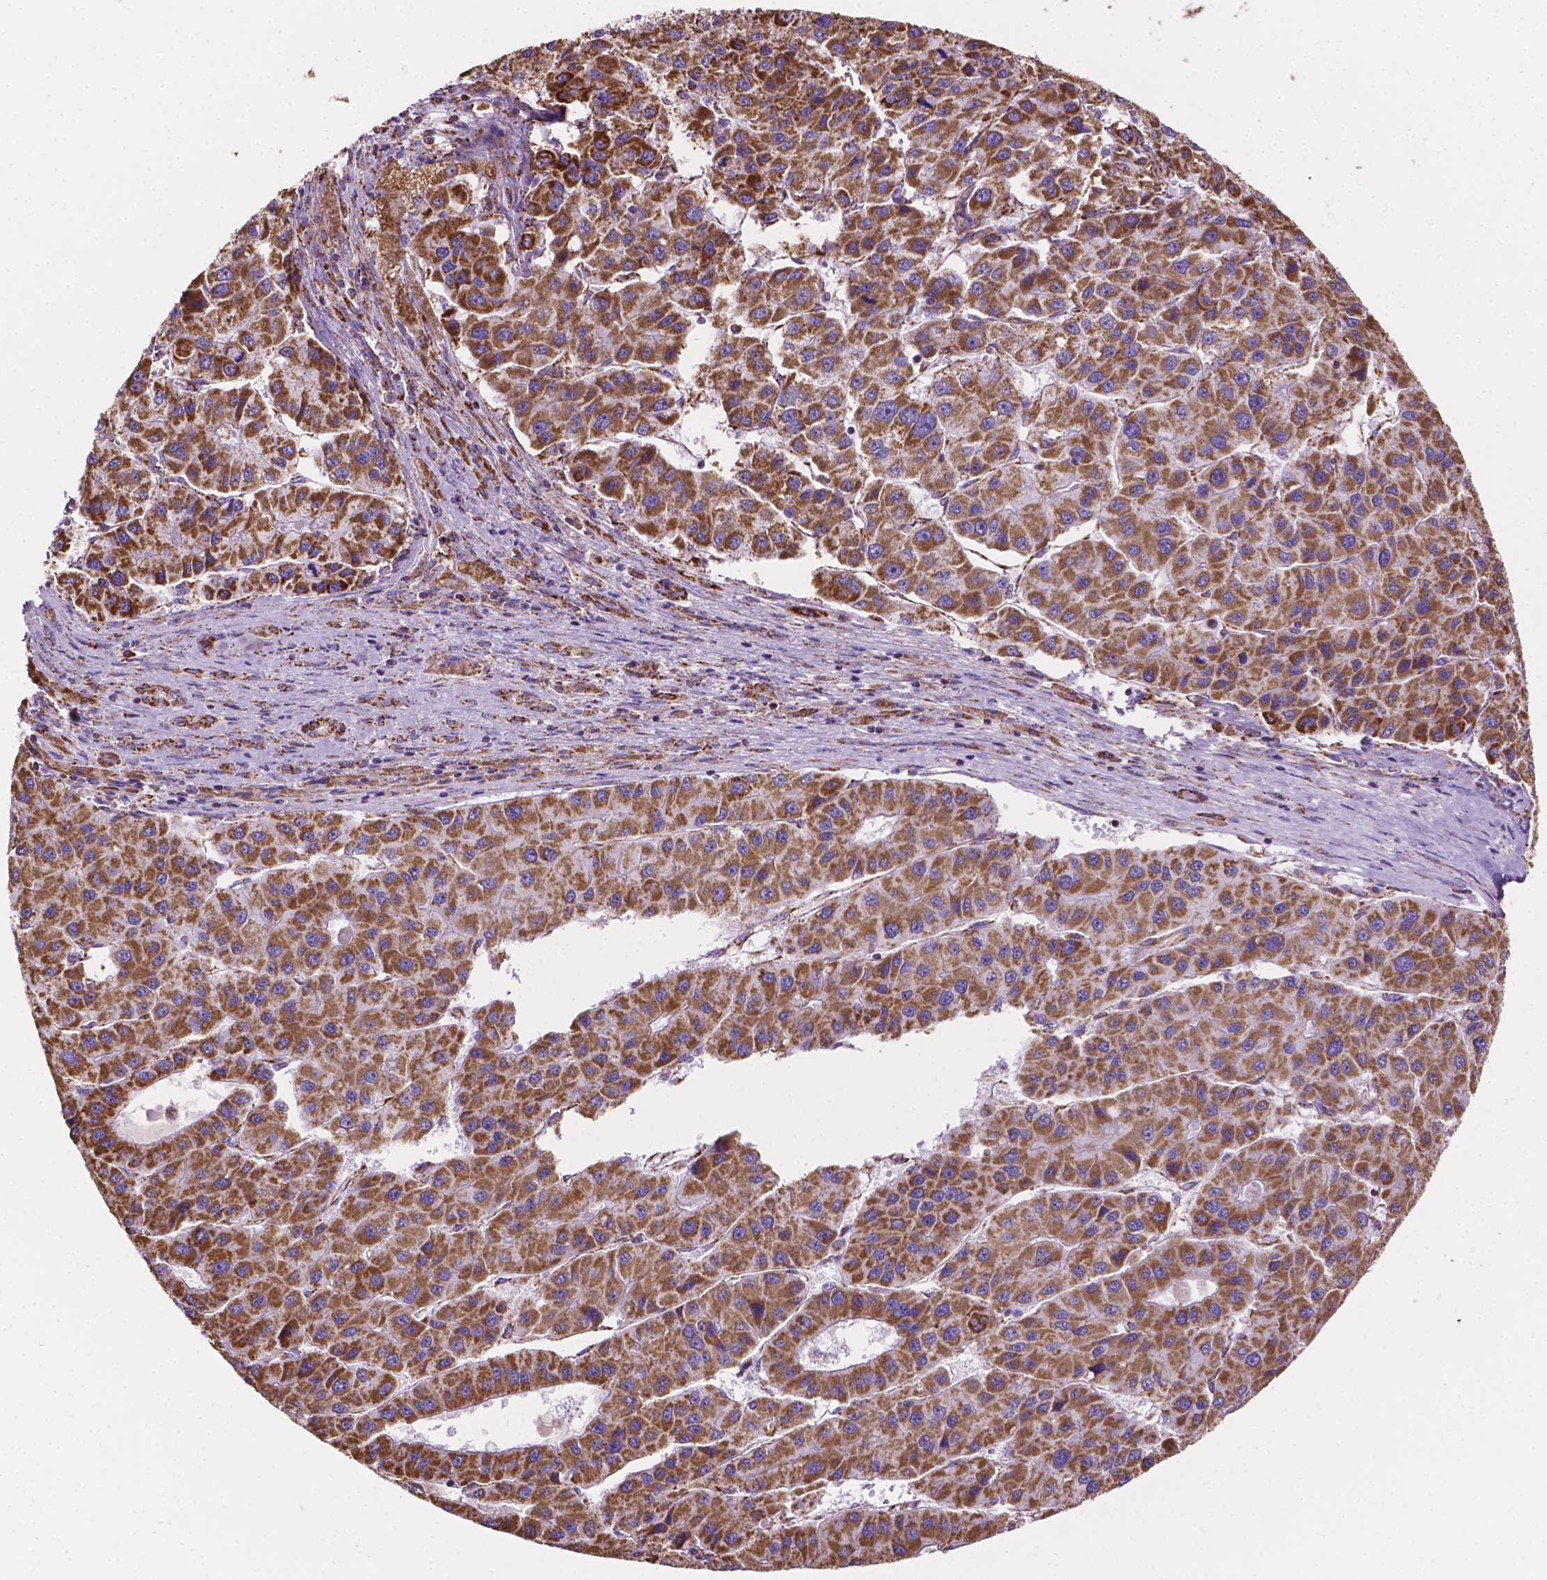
{"staining": {"intensity": "strong", "quantity": ">75%", "location": "cytoplasmic/membranous"}, "tissue": "liver cancer", "cell_type": "Tumor cells", "image_type": "cancer", "snomed": [{"axis": "morphology", "description": "Carcinoma, Hepatocellular, NOS"}, {"axis": "topography", "description": "Liver"}], "caption": "A micrograph of human liver cancer stained for a protein demonstrates strong cytoplasmic/membranous brown staining in tumor cells. (Brightfield microscopy of DAB IHC at high magnification).", "gene": "RMDN3", "patient": {"sex": "male", "age": 73}}